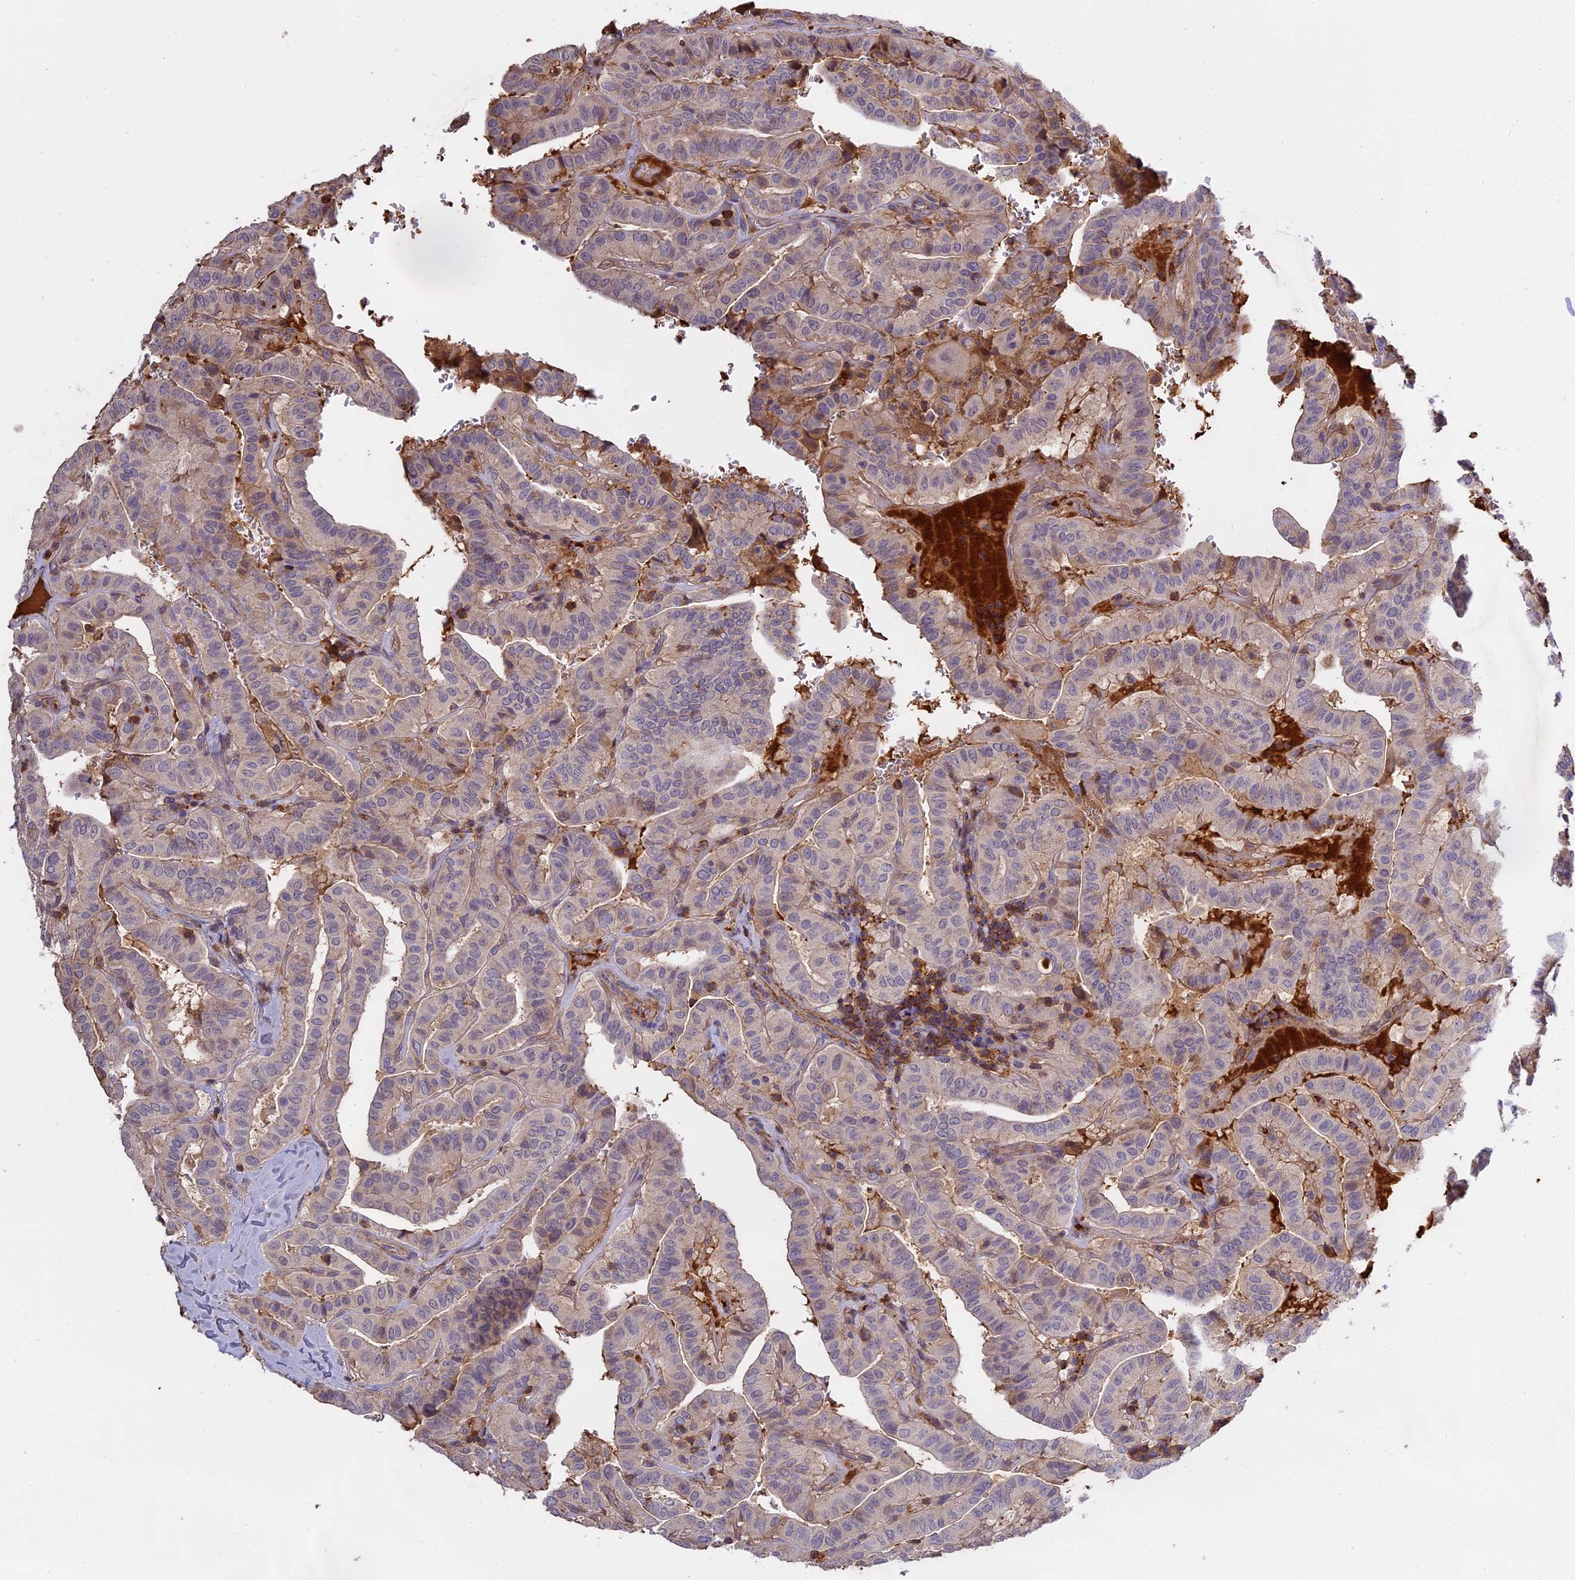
{"staining": {"intensity": "negative", "quantity": "none", "location": "none"}, "tissue": "thyroid cancer", "cell_type": "Tumor cells", "image_type": "cancer", "snomed": [{"axis": "morphology", "description": "Papillary adenocarcinoma, NOS"}, {"axis": "topography", "description": "Thyroid gland"}], "caption": "This is a image of immunohistochemistry (IHC) staining of thyroid papillary adenocarcinoma, which shows no staining in tumor cells.", "gene": "CFAP119", "patient": {"sex": "male", "age": 77}}